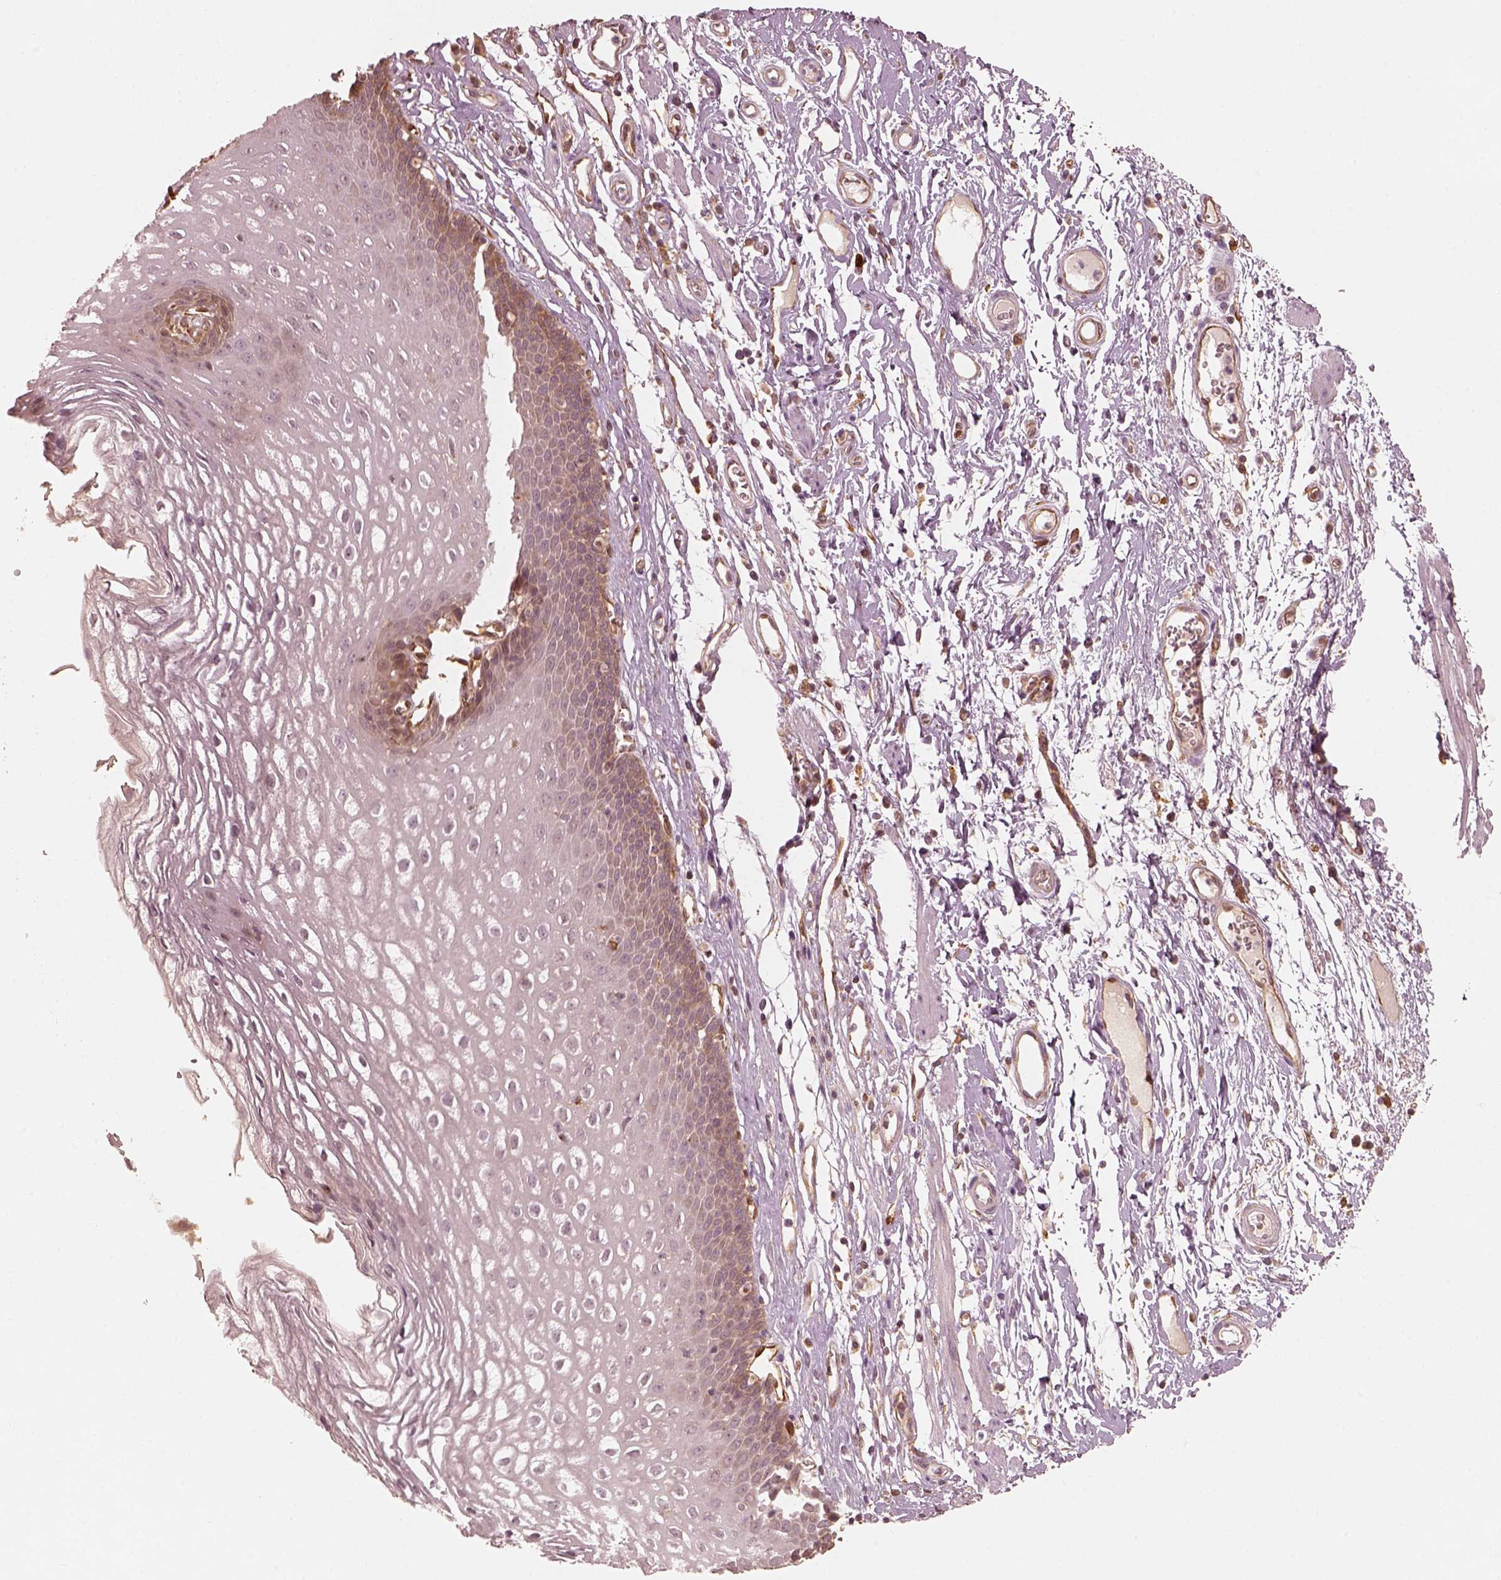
{"staining": {"intensity": "moderate", "quantity": "<25%", "location": "cytoplasmic/membranous"}, "tissue": "esophagus", "cell_type": "Squamous epithelial cells", "image_type": "normal", "snomed": [{"axis": "morphology", "description": "Normal tissue, NOS"}, {"axis": "topography", "description": "Esophagus"}], "caption": "High-magnification brightfield microscopy of benign esophagus stained with DAB (3,3'-diaminobenzidine) (brown) and counterstained with hematoxylin (blue). squamous epithelial cells exhibit moderate cytoplasmic/membranous expression is appreciated in approximately<25% of cells. (Brightfield microscopy of DAB IHC at high magnification).", "gene": "FSCN1", "patient": {"sex": "male", "age": 72}}